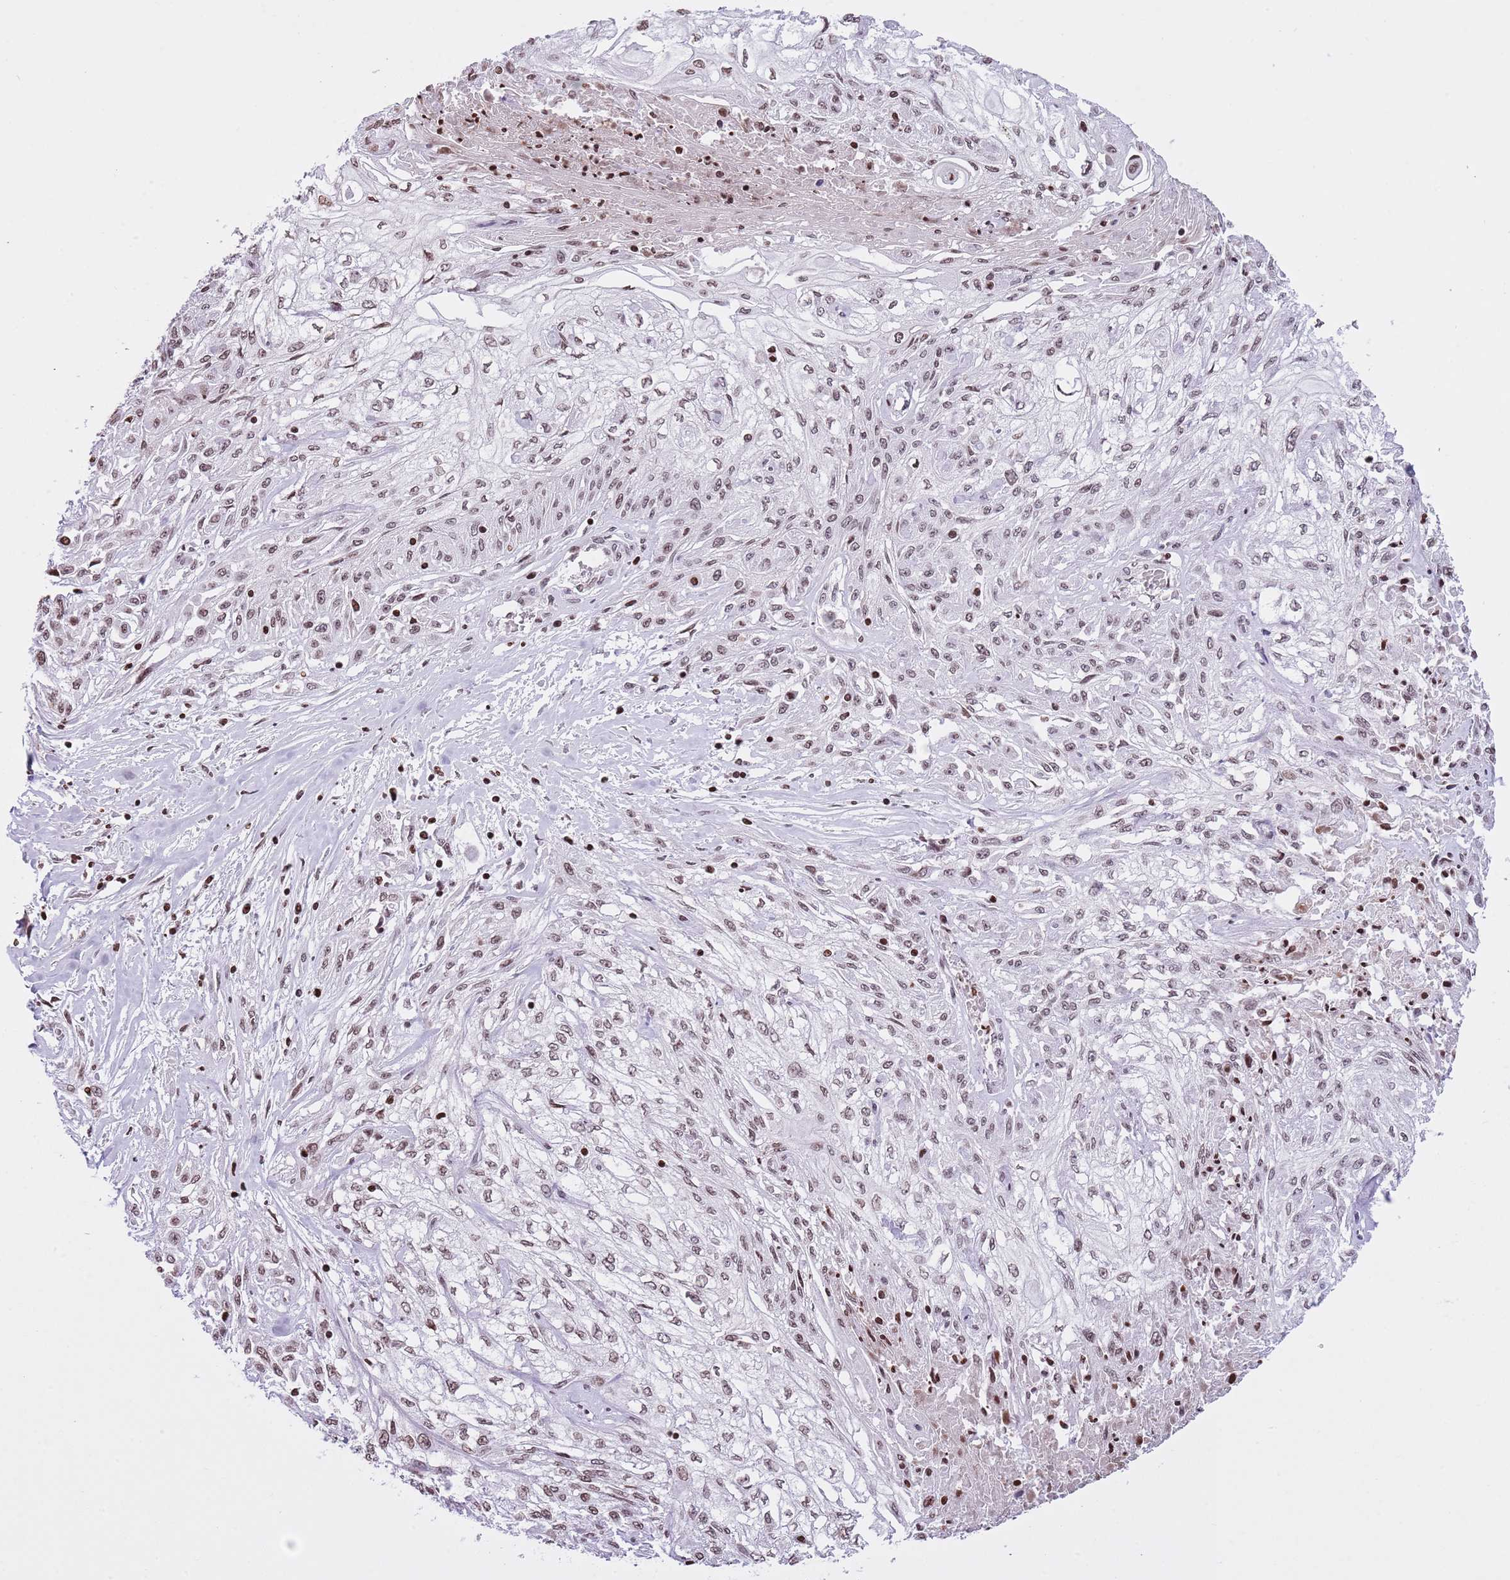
{"staining": {"intensity": "weak", "quantity": ">75%", "location": "nuclear"}, "tissue": "skin cancer", "cell_type": "Tumor cells", "image_type": "cancer", "snomed": [{"axis": "morphology", "description": "Squamous cell carcinoma, NOS"}, {"axis": "morphology", "description": "Squamous cell carcinoma, metastatic, NOS"}, {"axis": "topography", "description": "Skin"}, {"axis": "topography", "description": "Lymph node"}], "caption": "The image displays immunohistochemical staining of skin metastatic squamous cell carcinoma. There is weak nuclear expression is appreciated in about >75% of tumor cells.", "gene": "KPNA3", "patient": {"sex": "male", "age": 75}}